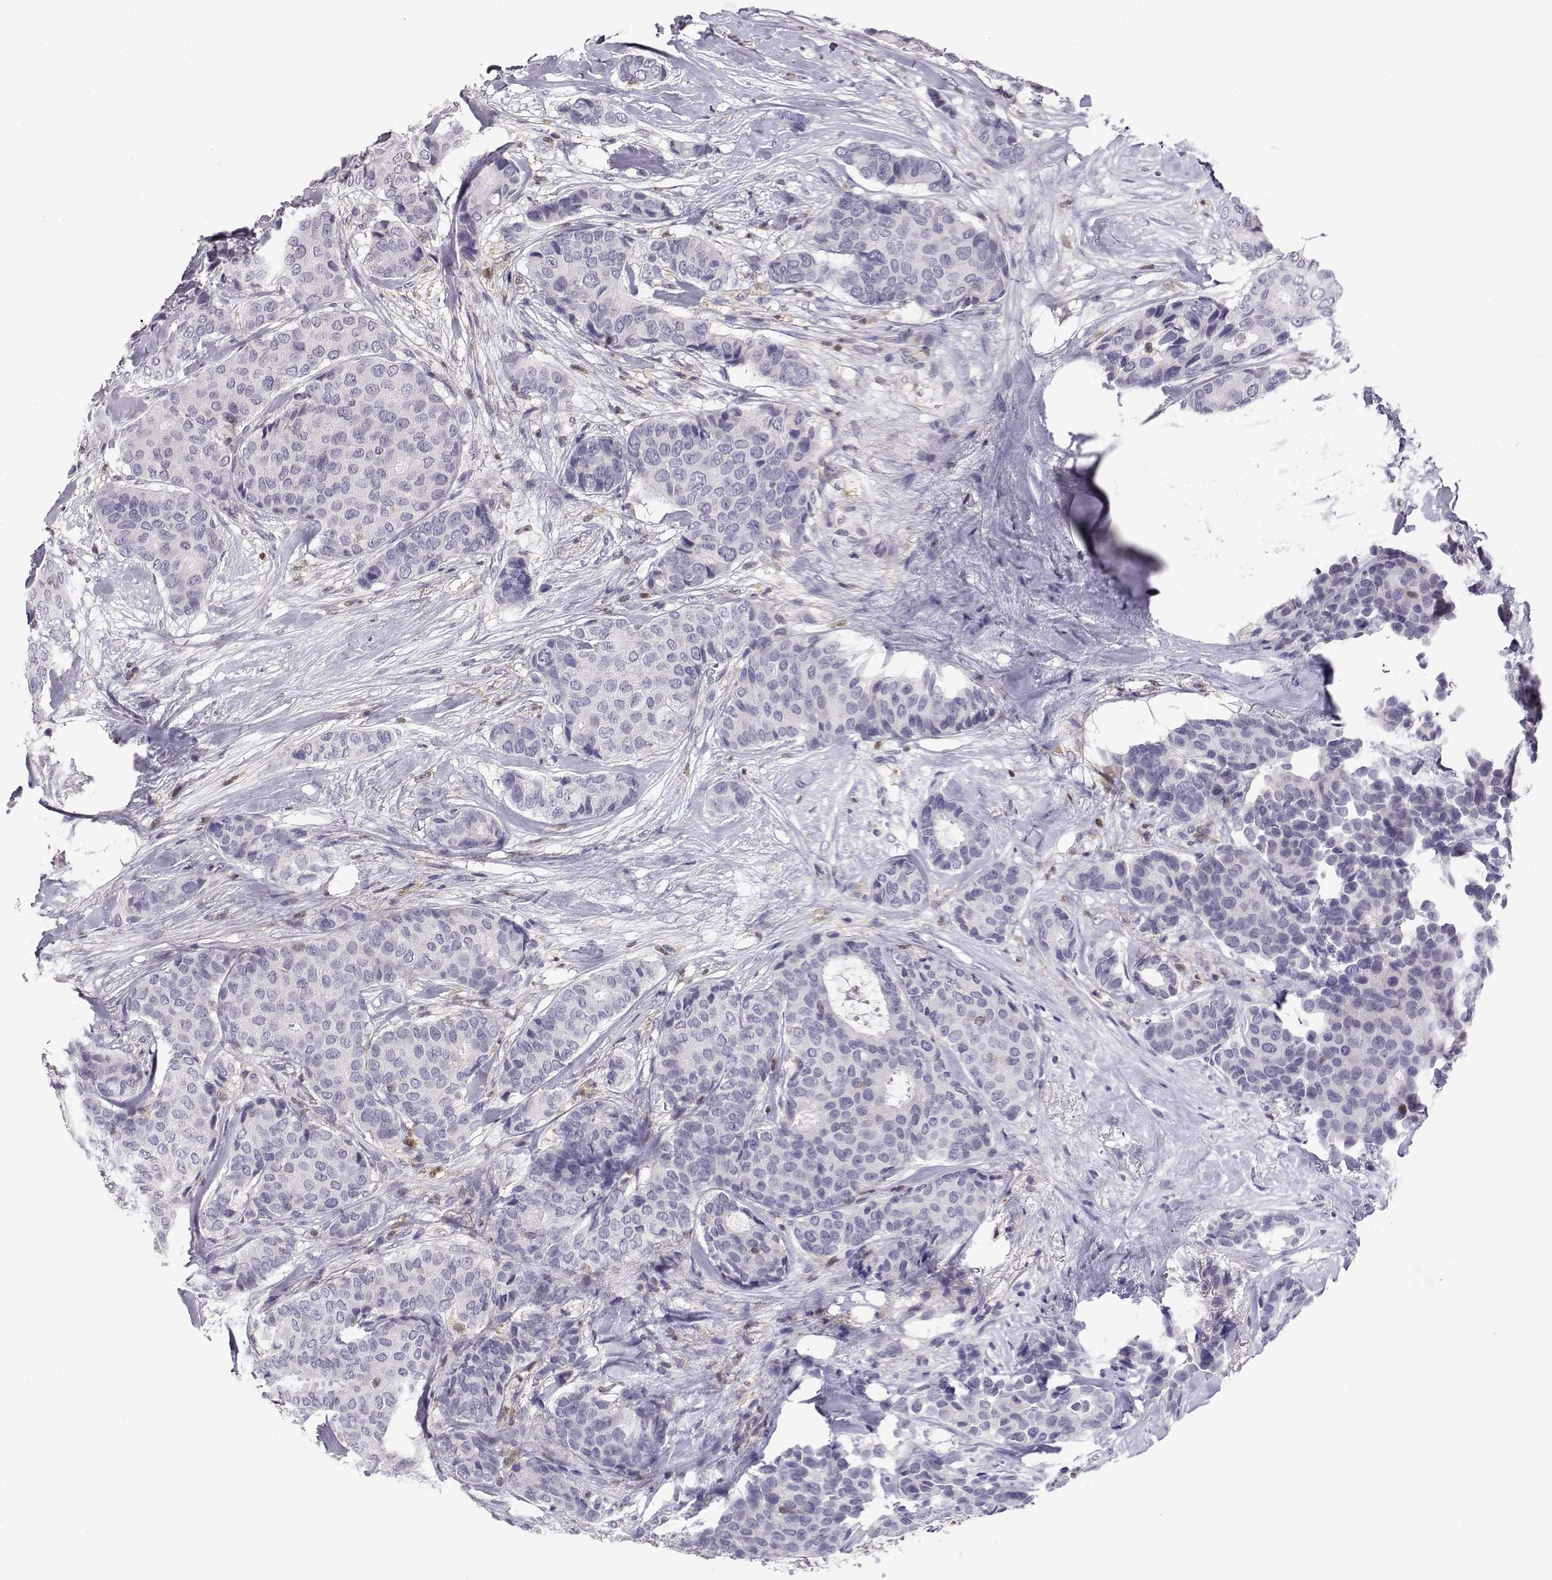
{"staining": {"intensity": "negative", "quantity": "none", "location": "none"}, "tissue": "breast cancer", "cell_type": "Tumor cells", "image_type": "cancer", "snomed": [{"axis": "morphology", "description": "Duct carcinoma"}, {"axis": "topography", "description": "Breast"}], "caption": "Immunohistochemical staining of breast cancer (intraductal carcinoma) exhibits no significant staining in tumor cells.", "gene": "AKR1B1", "patient": {"sex": "female", "age": 75}}